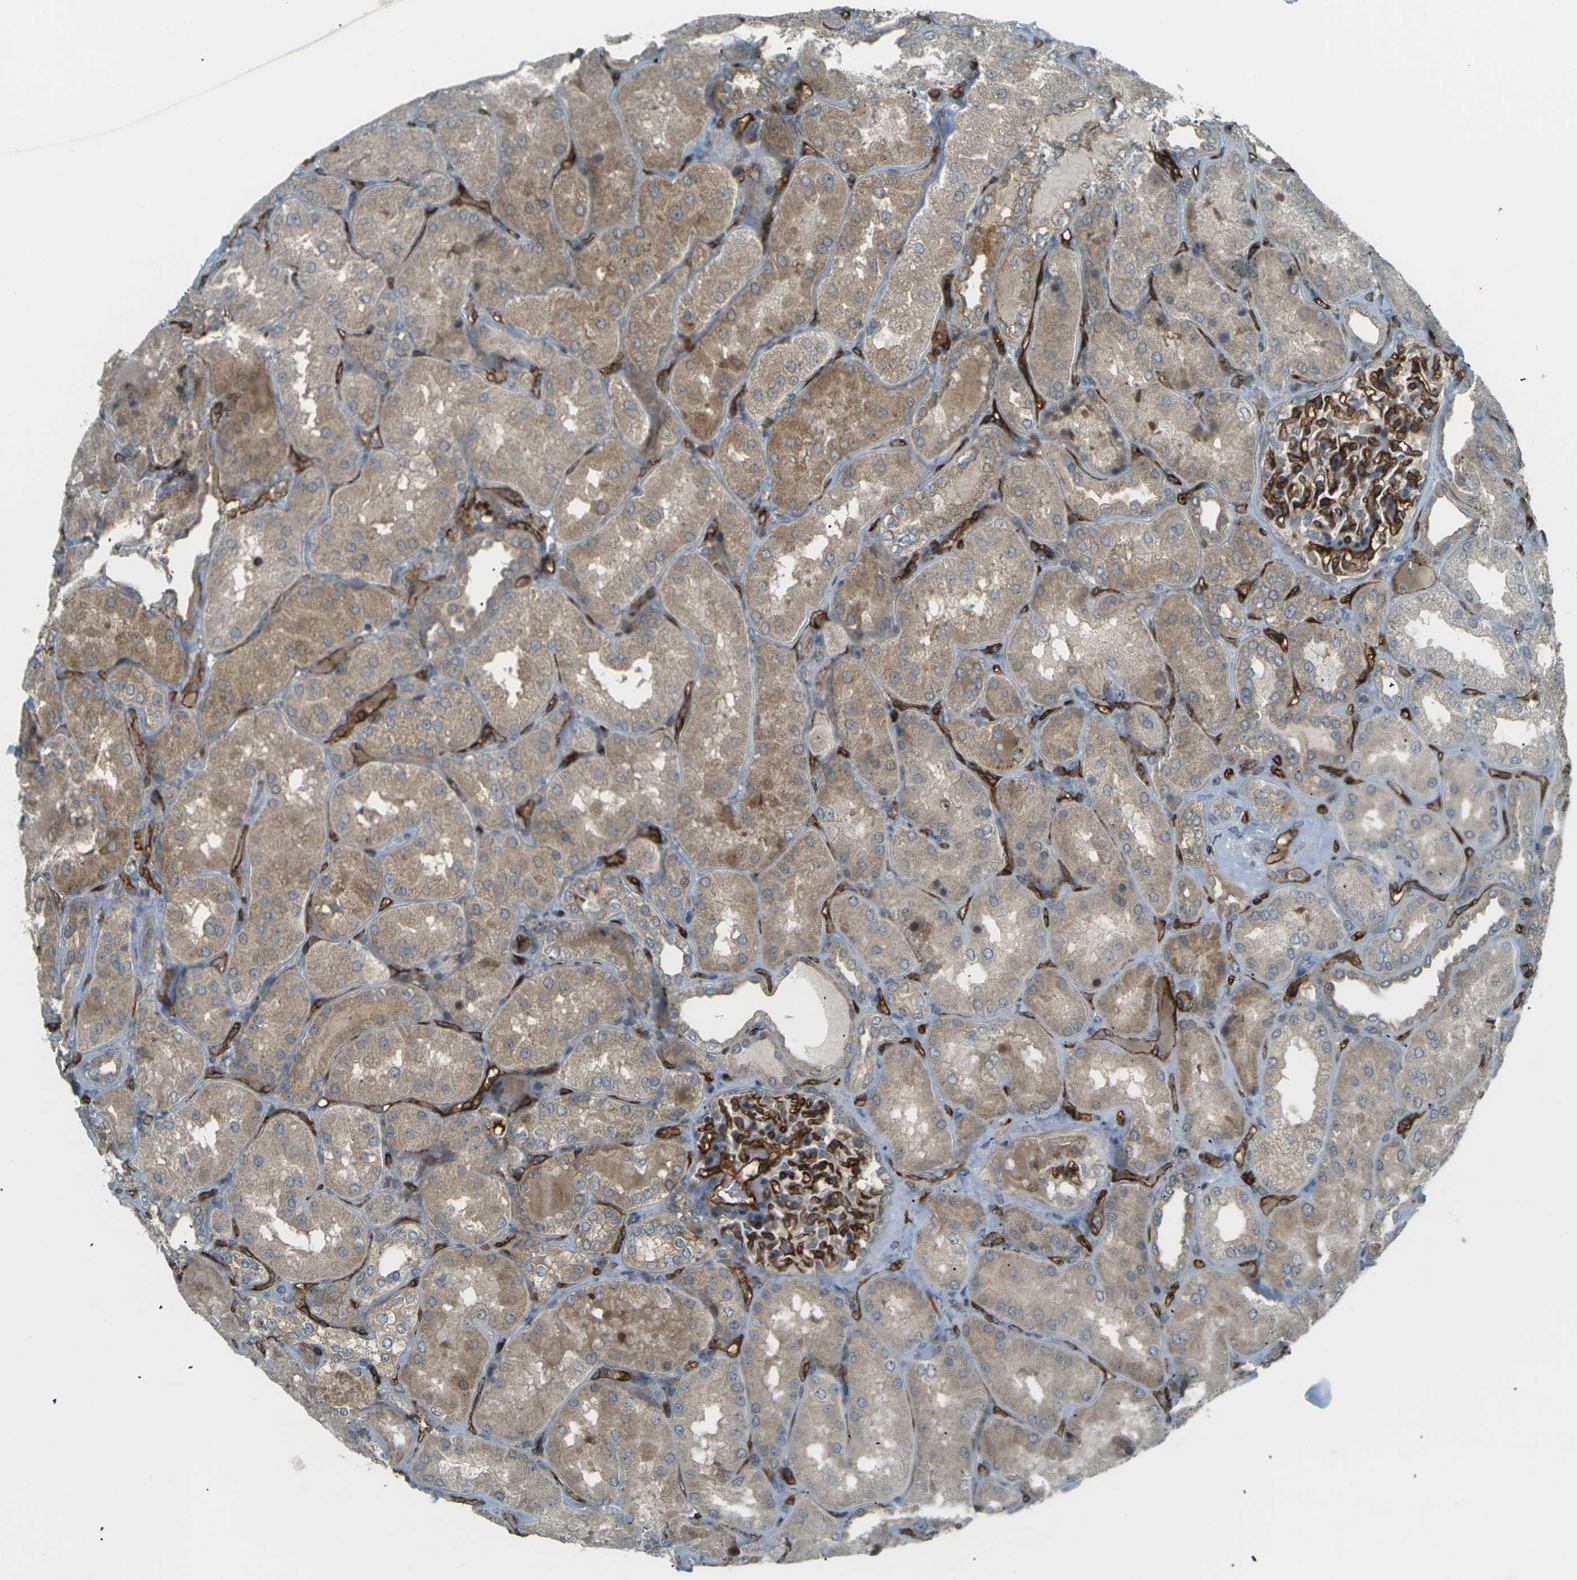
{"staining": {"intensity": "strong", "quantity": ">75%", "location": "cytoplasmic/membranous"}, "tissue": "kidney", "cell_type": "Cells in glomeruli", "image_type": "normal", "snomed": [{"axis": "morphology", "description": "Normal tissue, NOS"}, {"axis": "topography", "description": "Kidney"}], "caption": "An IHC photomicrograph of unremarkable tissue is shown. Protein staining in brown shows strong cytoplasmic/membranous positivity in kidney within cells in glomeruli.", "gene": "S1PR1", "patient": {"sex": "female", "age": 56}}